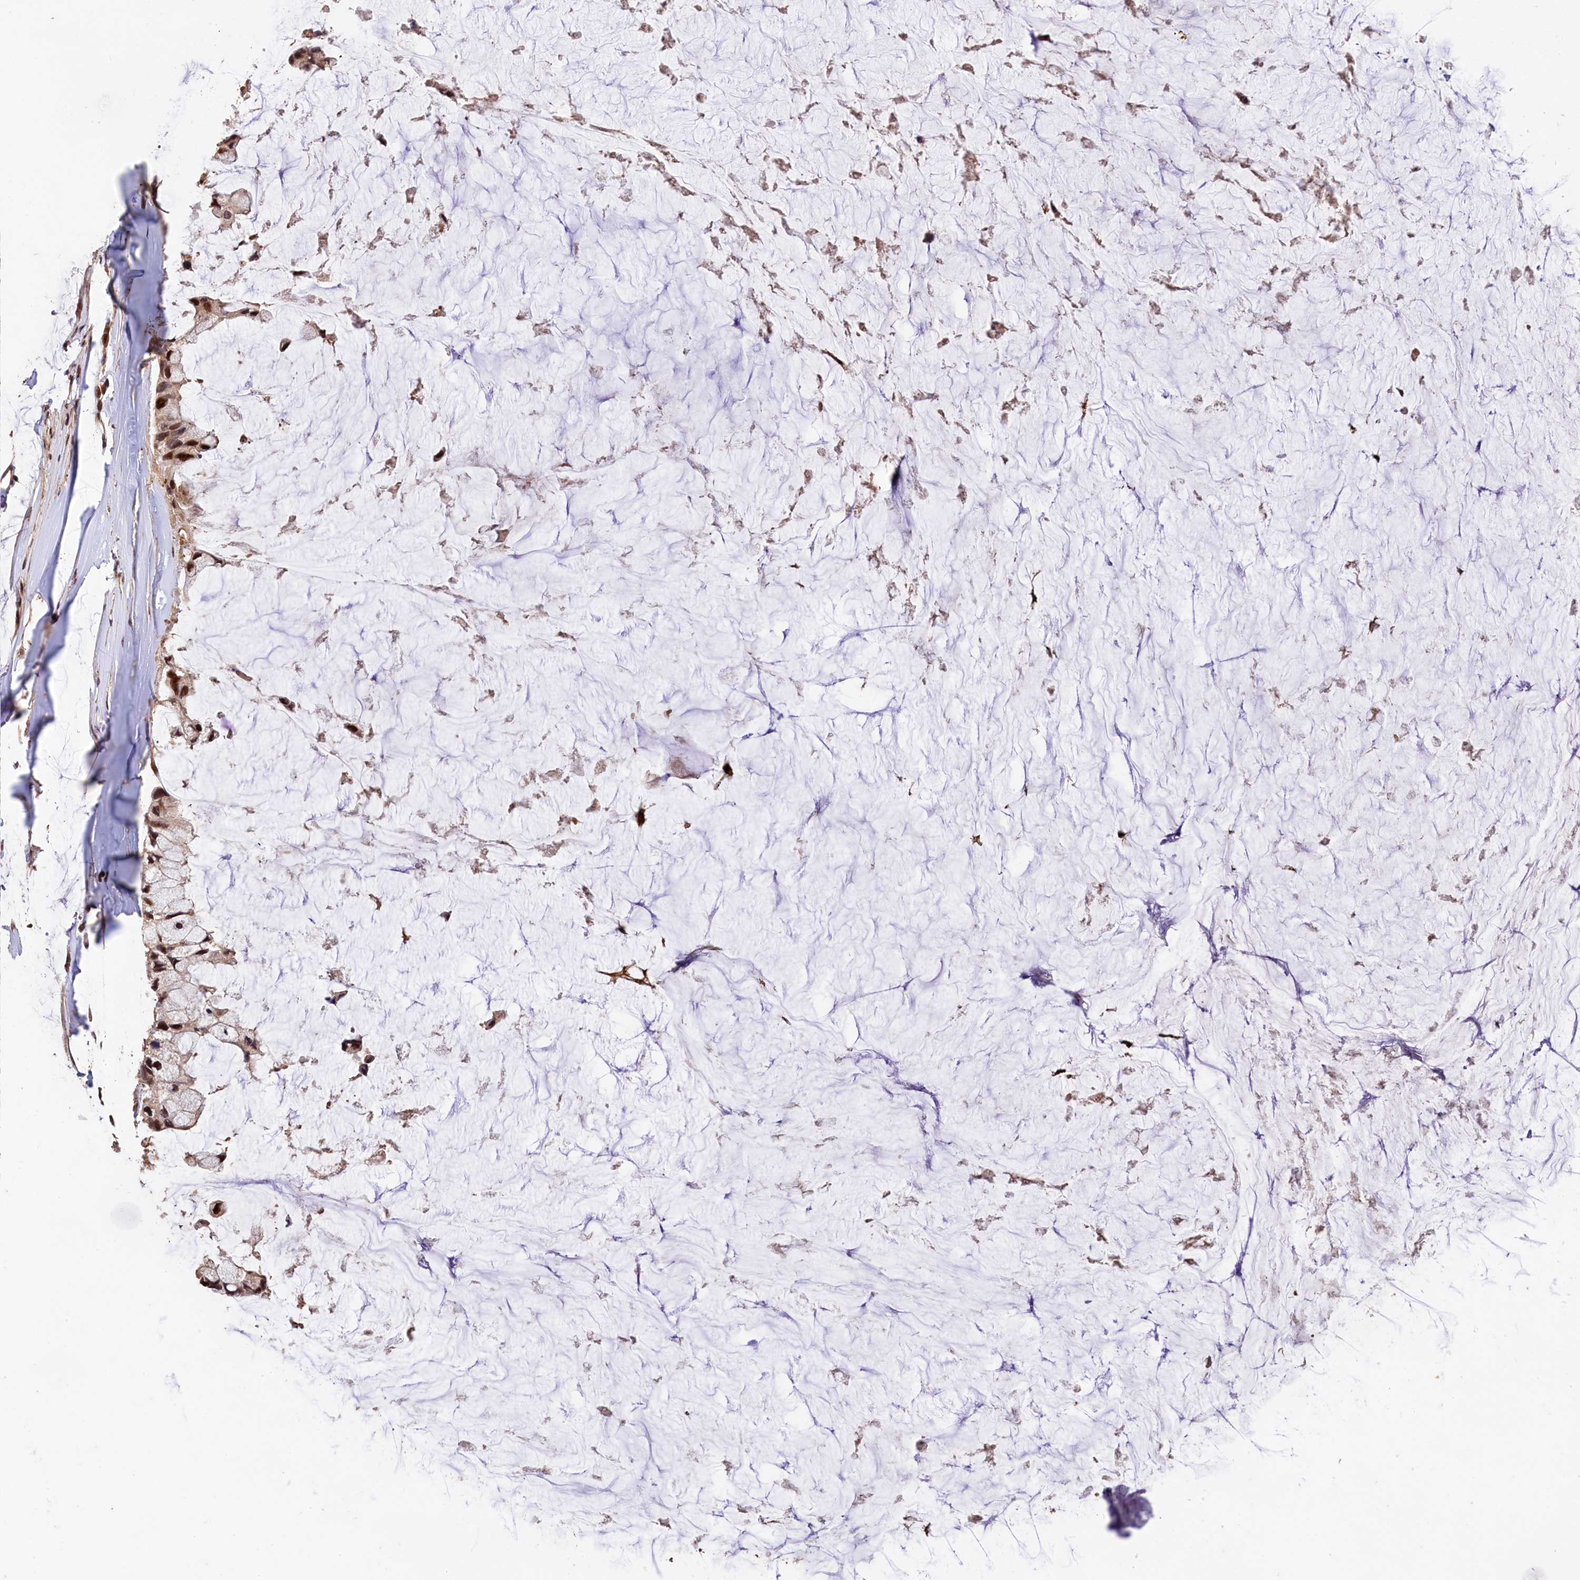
{"staining": {"intensity": "moderate", "quantity": ">75%", "location": "nuclear"}, "tissue": "ovarian cancer", "cell_type": "Tumor cells", "image_type": "cancer", "snomed": [{"axis": "morphology", "description": "Cystadenocarcinoma, mucinous, NOS"}, {"axis": "topography", "description": "Ovary"}], "caption": "Protein staining of mucinous cystadenocarcinoma (ovarian) tissue demonstrates moderate nuclear expression in approximately >75% of tumor cells.", "gene": "PHAF1", "patient": {"sex": "female", "age": 39}}